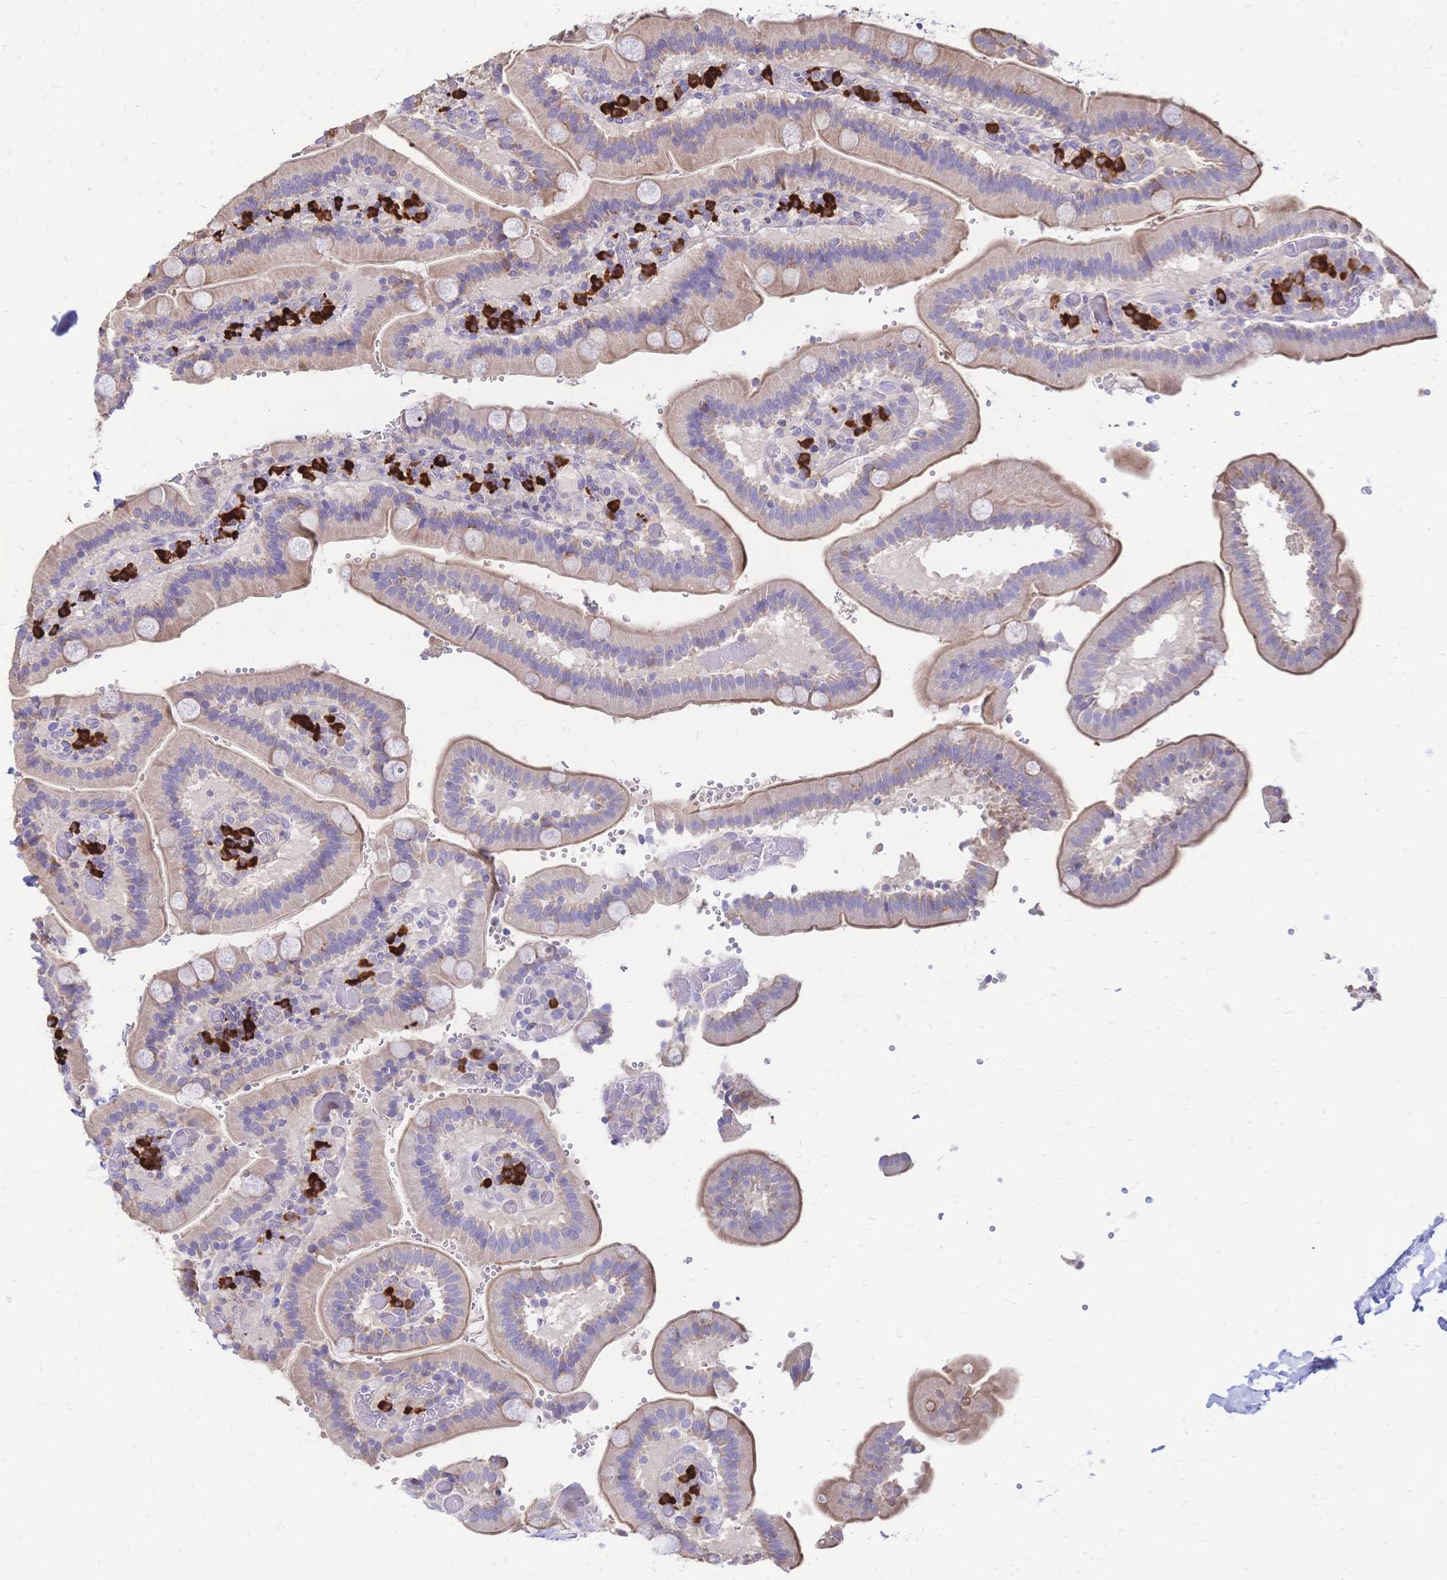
{"staining": {"intensity": "weak", "quantity": "<25%", "location": "cytoplasmic/membranous"}, "tissue": "duodenum", "cell_type": "Glandular cells", "image_type": "normal", "snomed": [{"axis": "morphology", "description": "Normal tissue, NOS"}, {"axis": "topography", "description": "Duodenum"}], "caption": "This is an immunohistochemistry (IHC) image of benign human duodenum. There is no staining in glandular cells.", "gene": "IL2RA", "patient": {"sex": "female", "age": 62}}